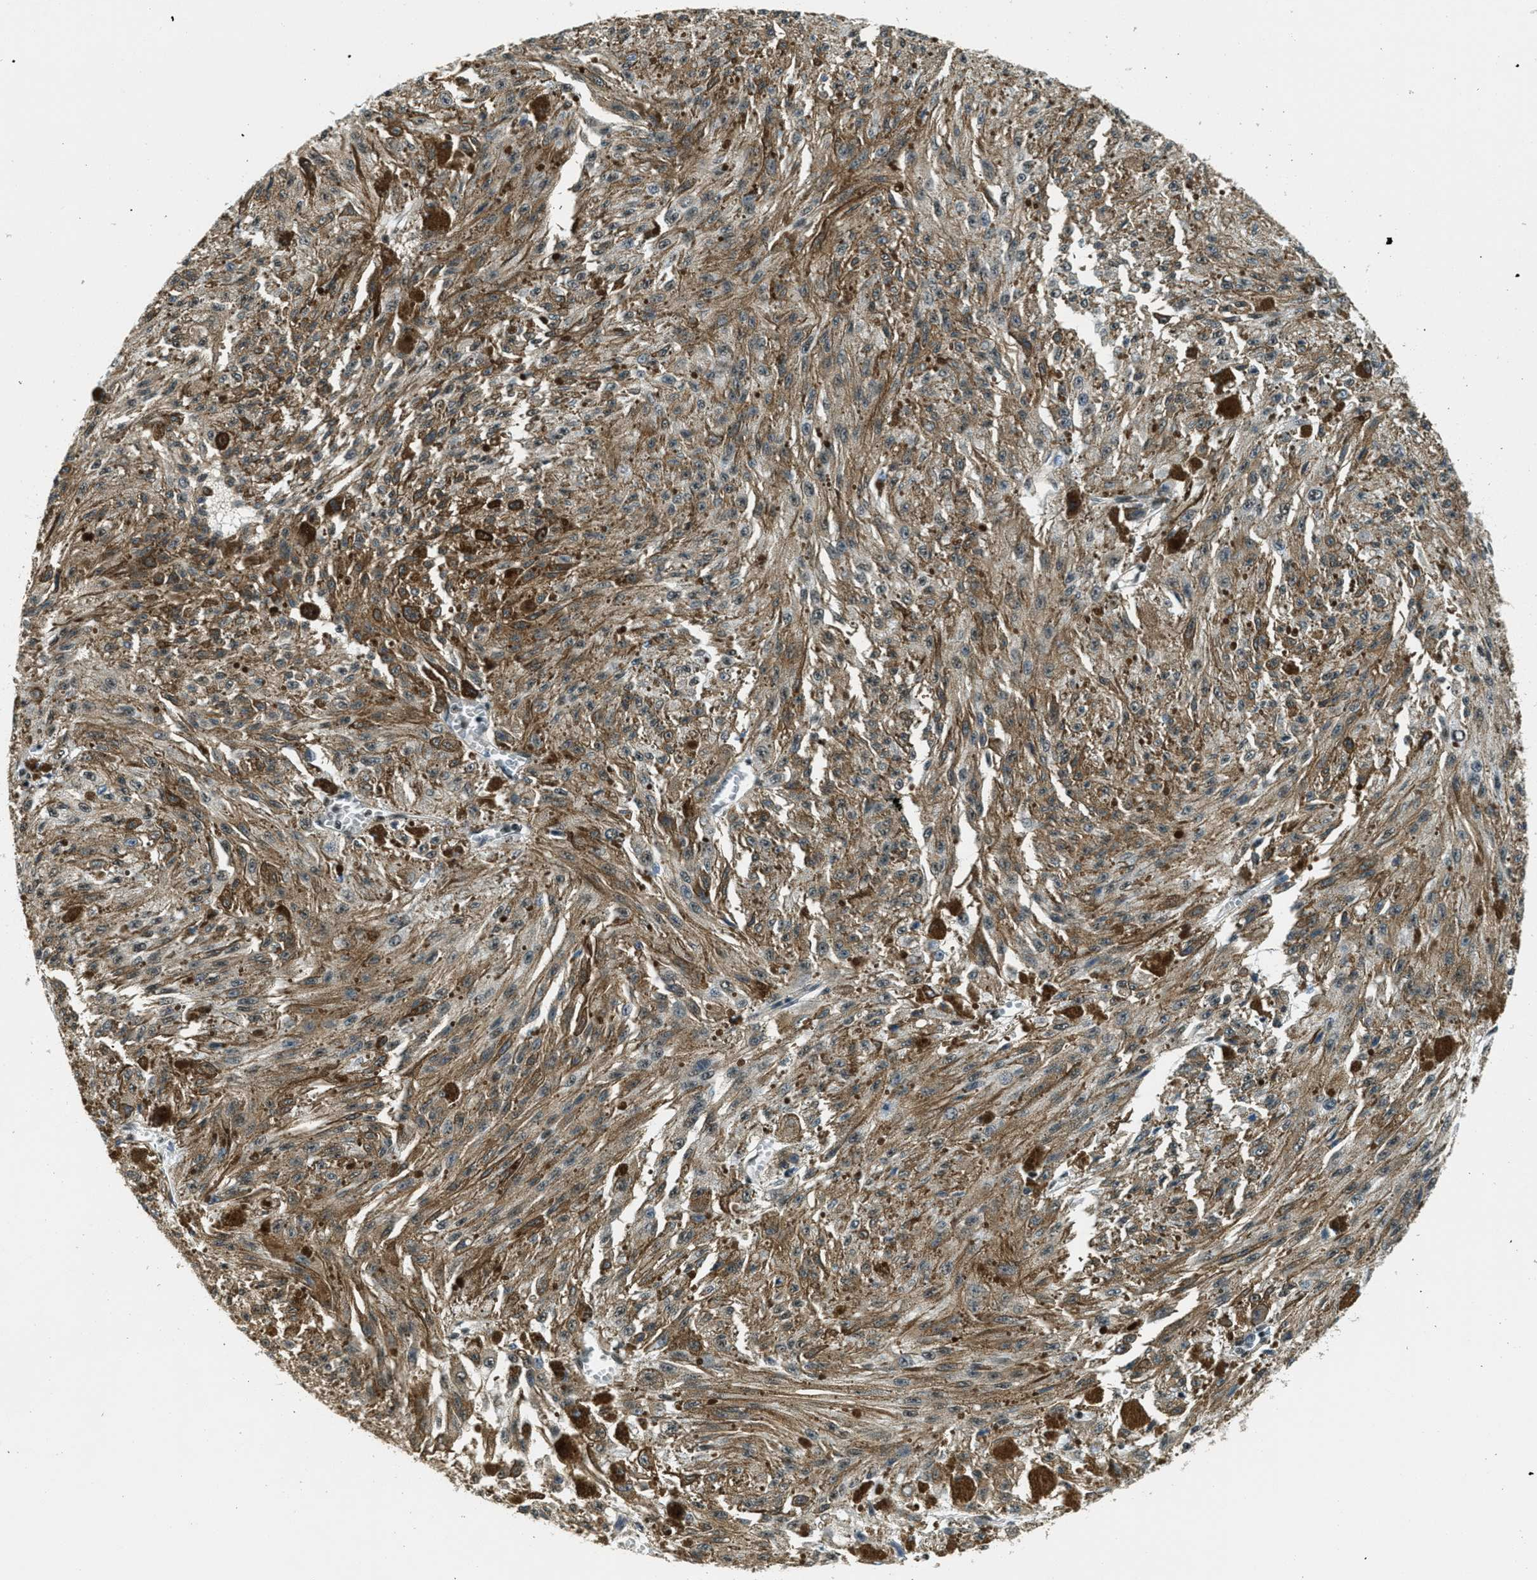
{"staining": {"intensity": "weak", "quantity": ">75%", "location": "cytoplasmic/membranous"}, "tissue": "melanoma", "cell_type": "Tumor cells", "image_type": "cancer", "snomed": [{"axis": "morphology", "description": "Malignant melanoma, NOS"}, {"axis": "topography", "description": "Other"}], "caption": "High-magnification brightfield microscopy of melanoma stained with DAB (3,3'-diaminobenzidine) (brown) and counterstained with hematoxylin (blue). tumor cells exhibit weak cytoplasmic/membranous positivity is identified in about>75% of cells.", "gene": "CFAP36", "patient": {"sex": "male", "age": 79}}